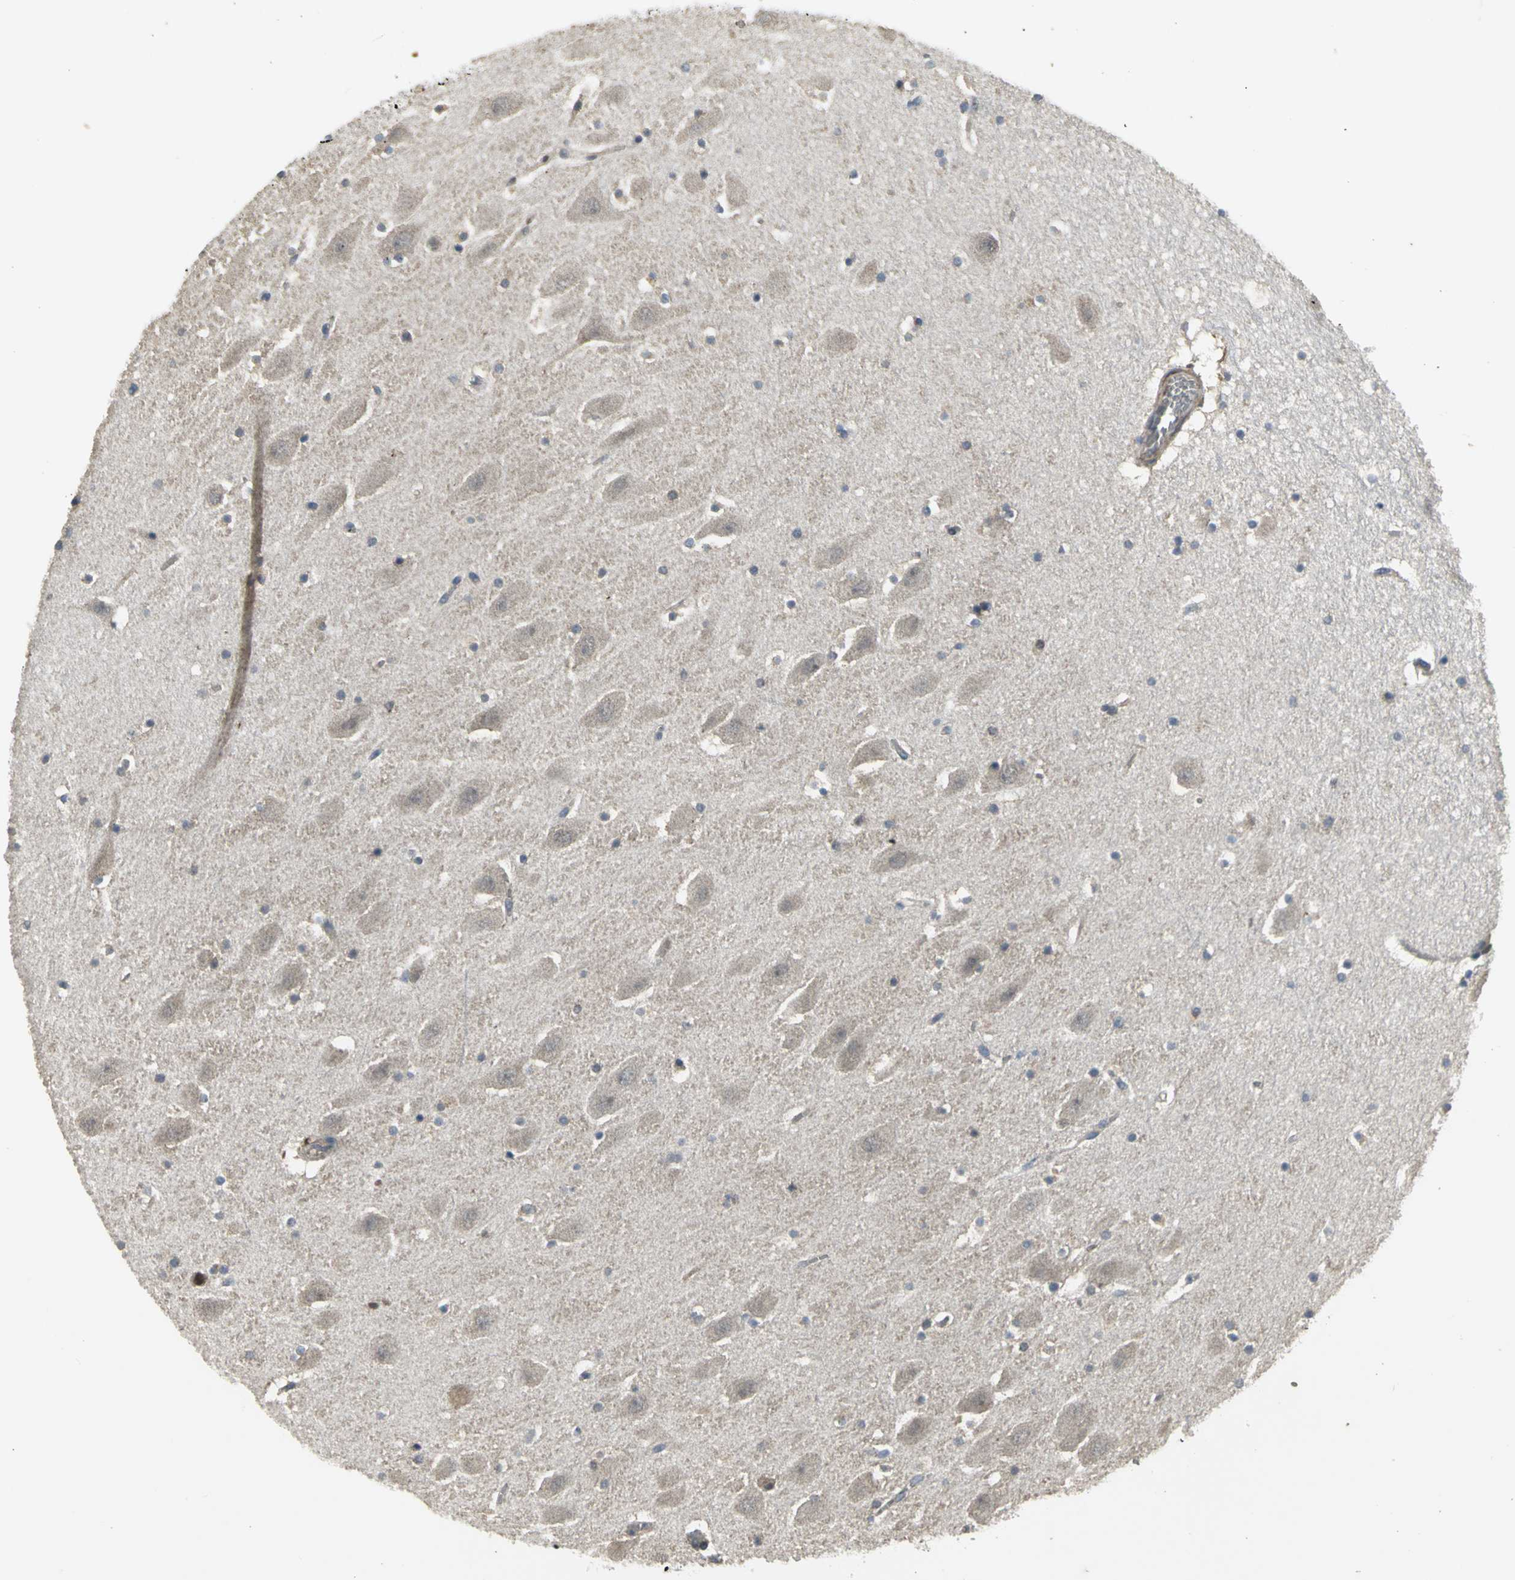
{"staining": {"intensity": "moderate", "quantity": "25%-75%", "location": "cytoplasmic/membranous,nuclear"}, "tissue": "hippocampus", "cell_type": "Glial cells", "image_type": "normal", "snomed": [{"axis": "morphology", "description": "Normal tissue, NOS"}, {"axis": "topography", "description": "Hippocampus"}], "caption": "Hippocampus stained with a brown dye exhibits moderate cytoplasmic/membranous,nuclear positive positivity in approximately 25%-75% of glial cells.", "gene": "AHR", "patient": {"sex": "male", "age": 45}}